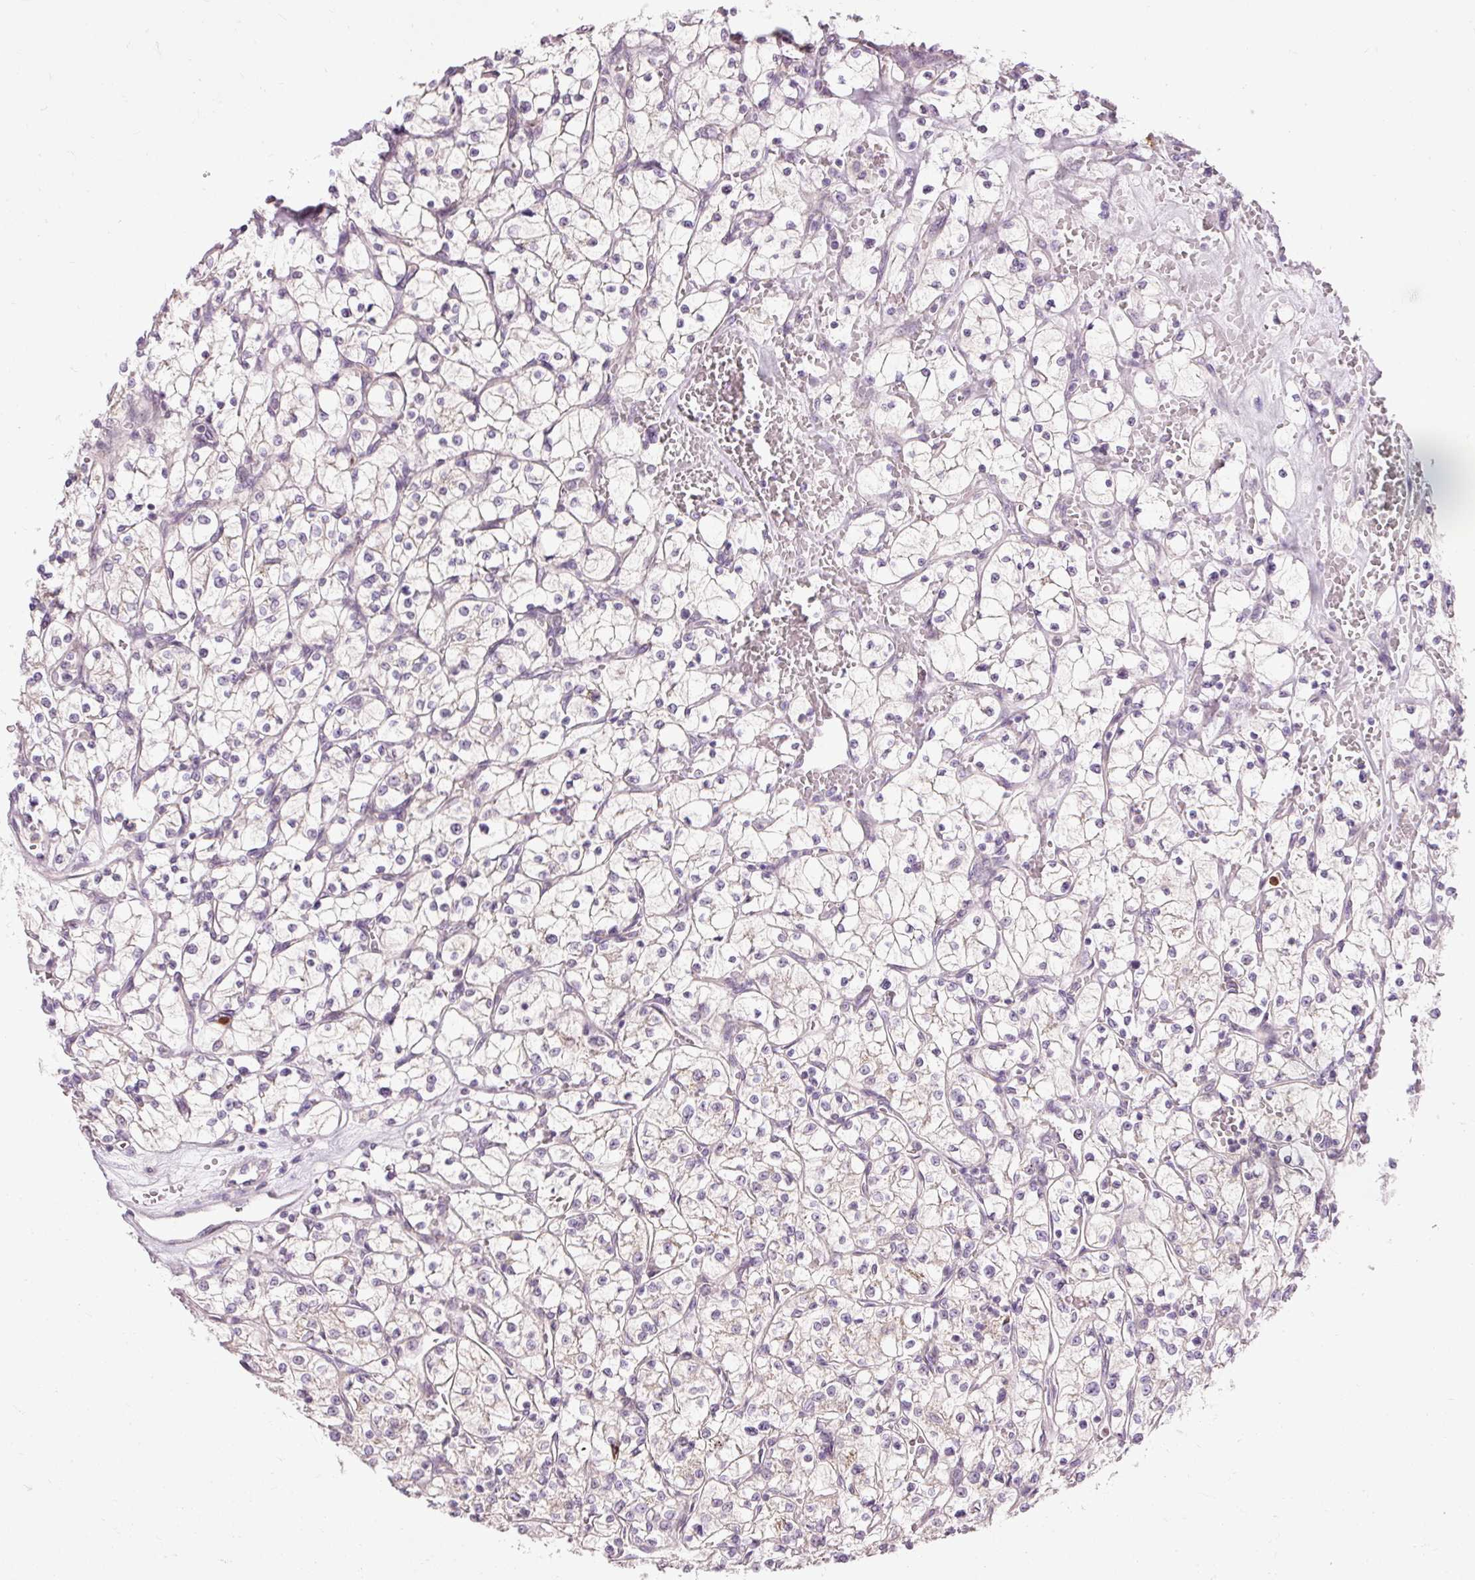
{"staining": {"intensity": "negative", "quantity": "none", "location": "none"}, "tissue": "renal cancer", "cell_type": "Tumor cells", "image_type": "cancer", "snomed": [{"axis": "morphology", "description": "Adenocarcinoma, NOS"}, {"axis": "topography", "description": "Kidney"}], "caption": "Tumor cells show no significant expression in renal adenocarcinoma.", "gene": "PRDX5", "patient": {"sex": "female", "age": 64}}